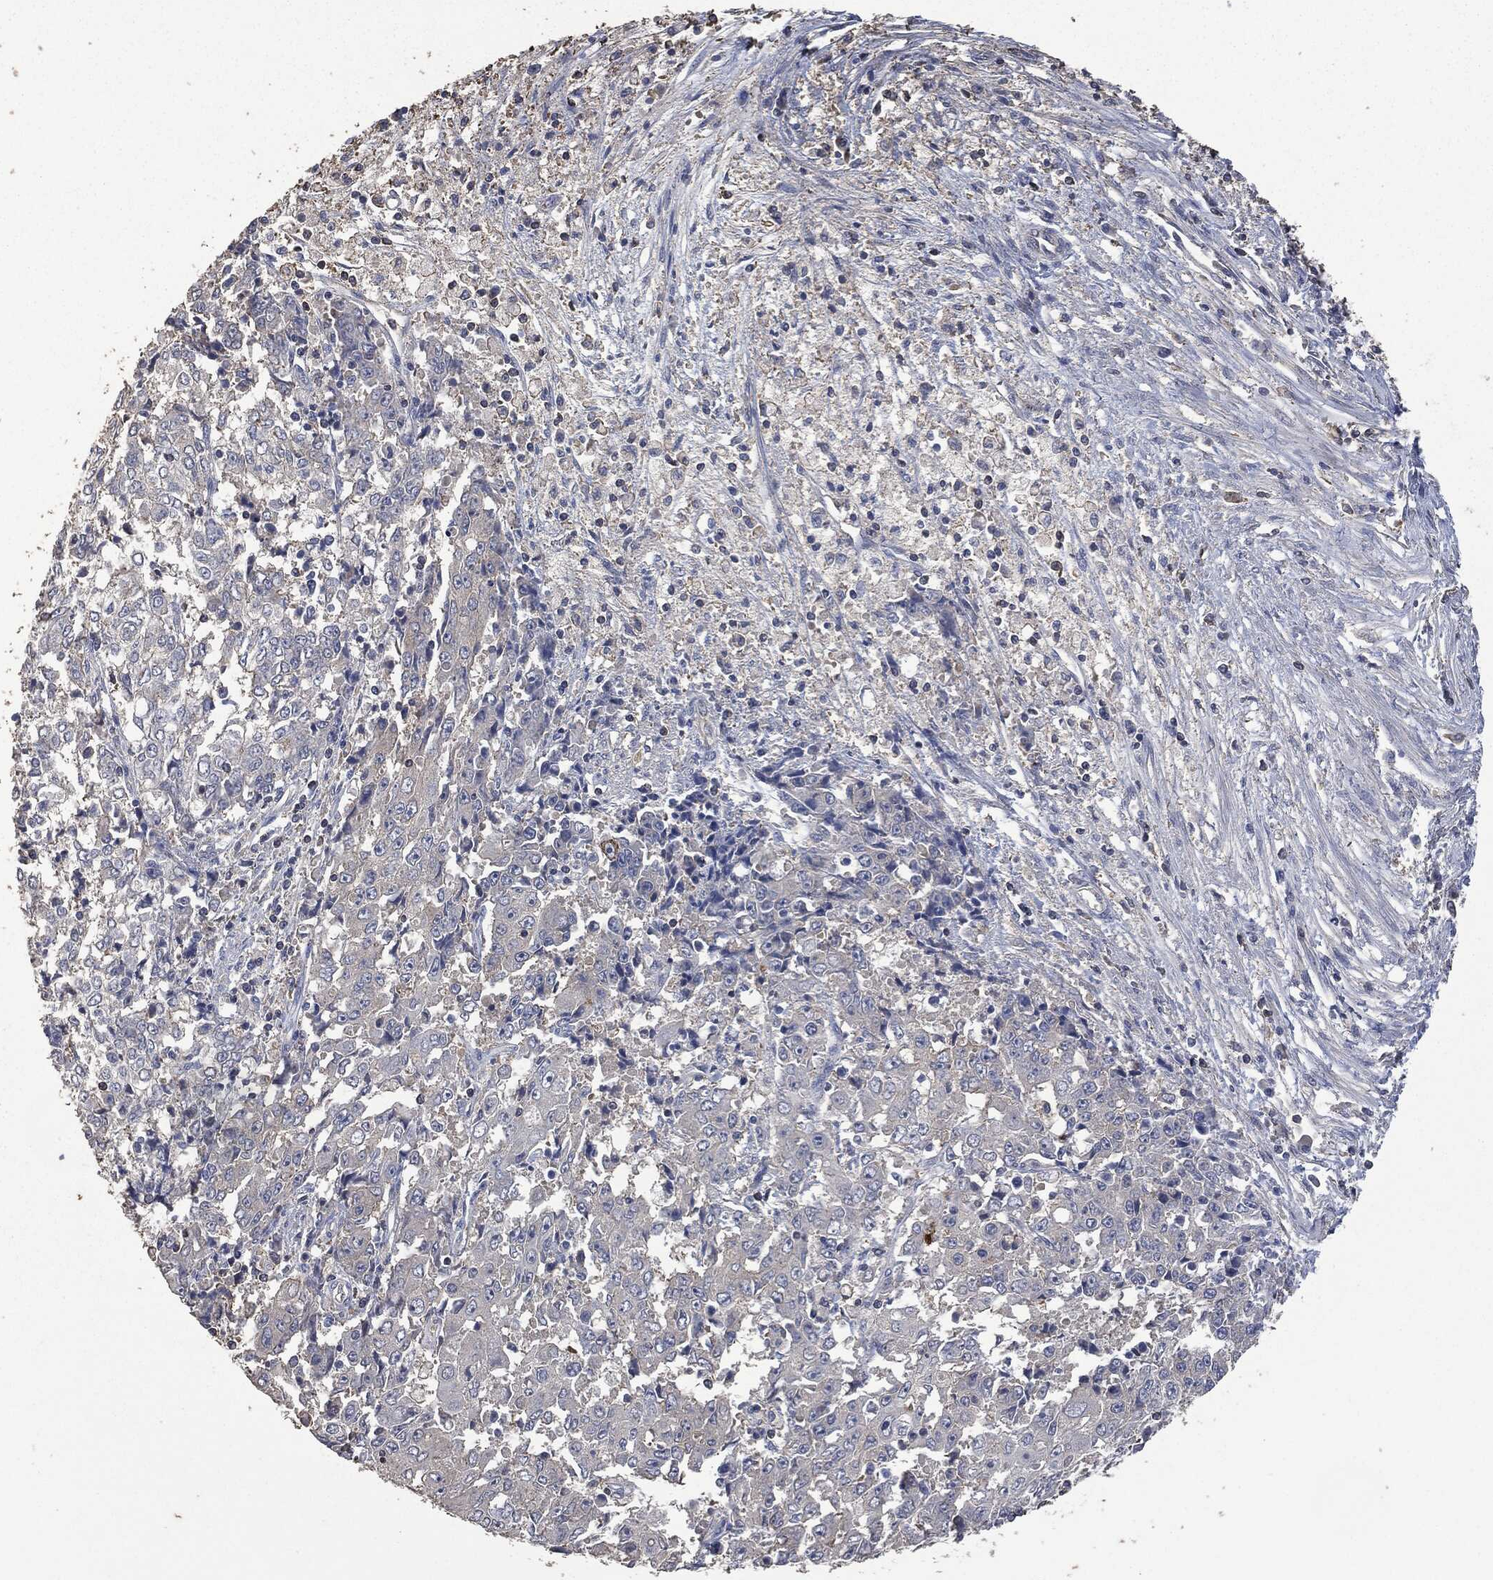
{"staining": {"intensity": "negative", "quantity": "none", "location": "none"}, "tissue": "ovarian cancer", "cell_type": "Tumor cells", "image_type": "cancer", "snomed": [{"axis": "morphology", "description": "Carcinoma, endometroid"}, {"axis": "topography", "description": "Ovary"}], "caption": "Ovarian cancer (endometroid carcinoma) was stained to show a protein in brown. There is no significant staining in tumor cells.", "gene": "MSLN", "patient": {"sex": "female", "age": 42}}